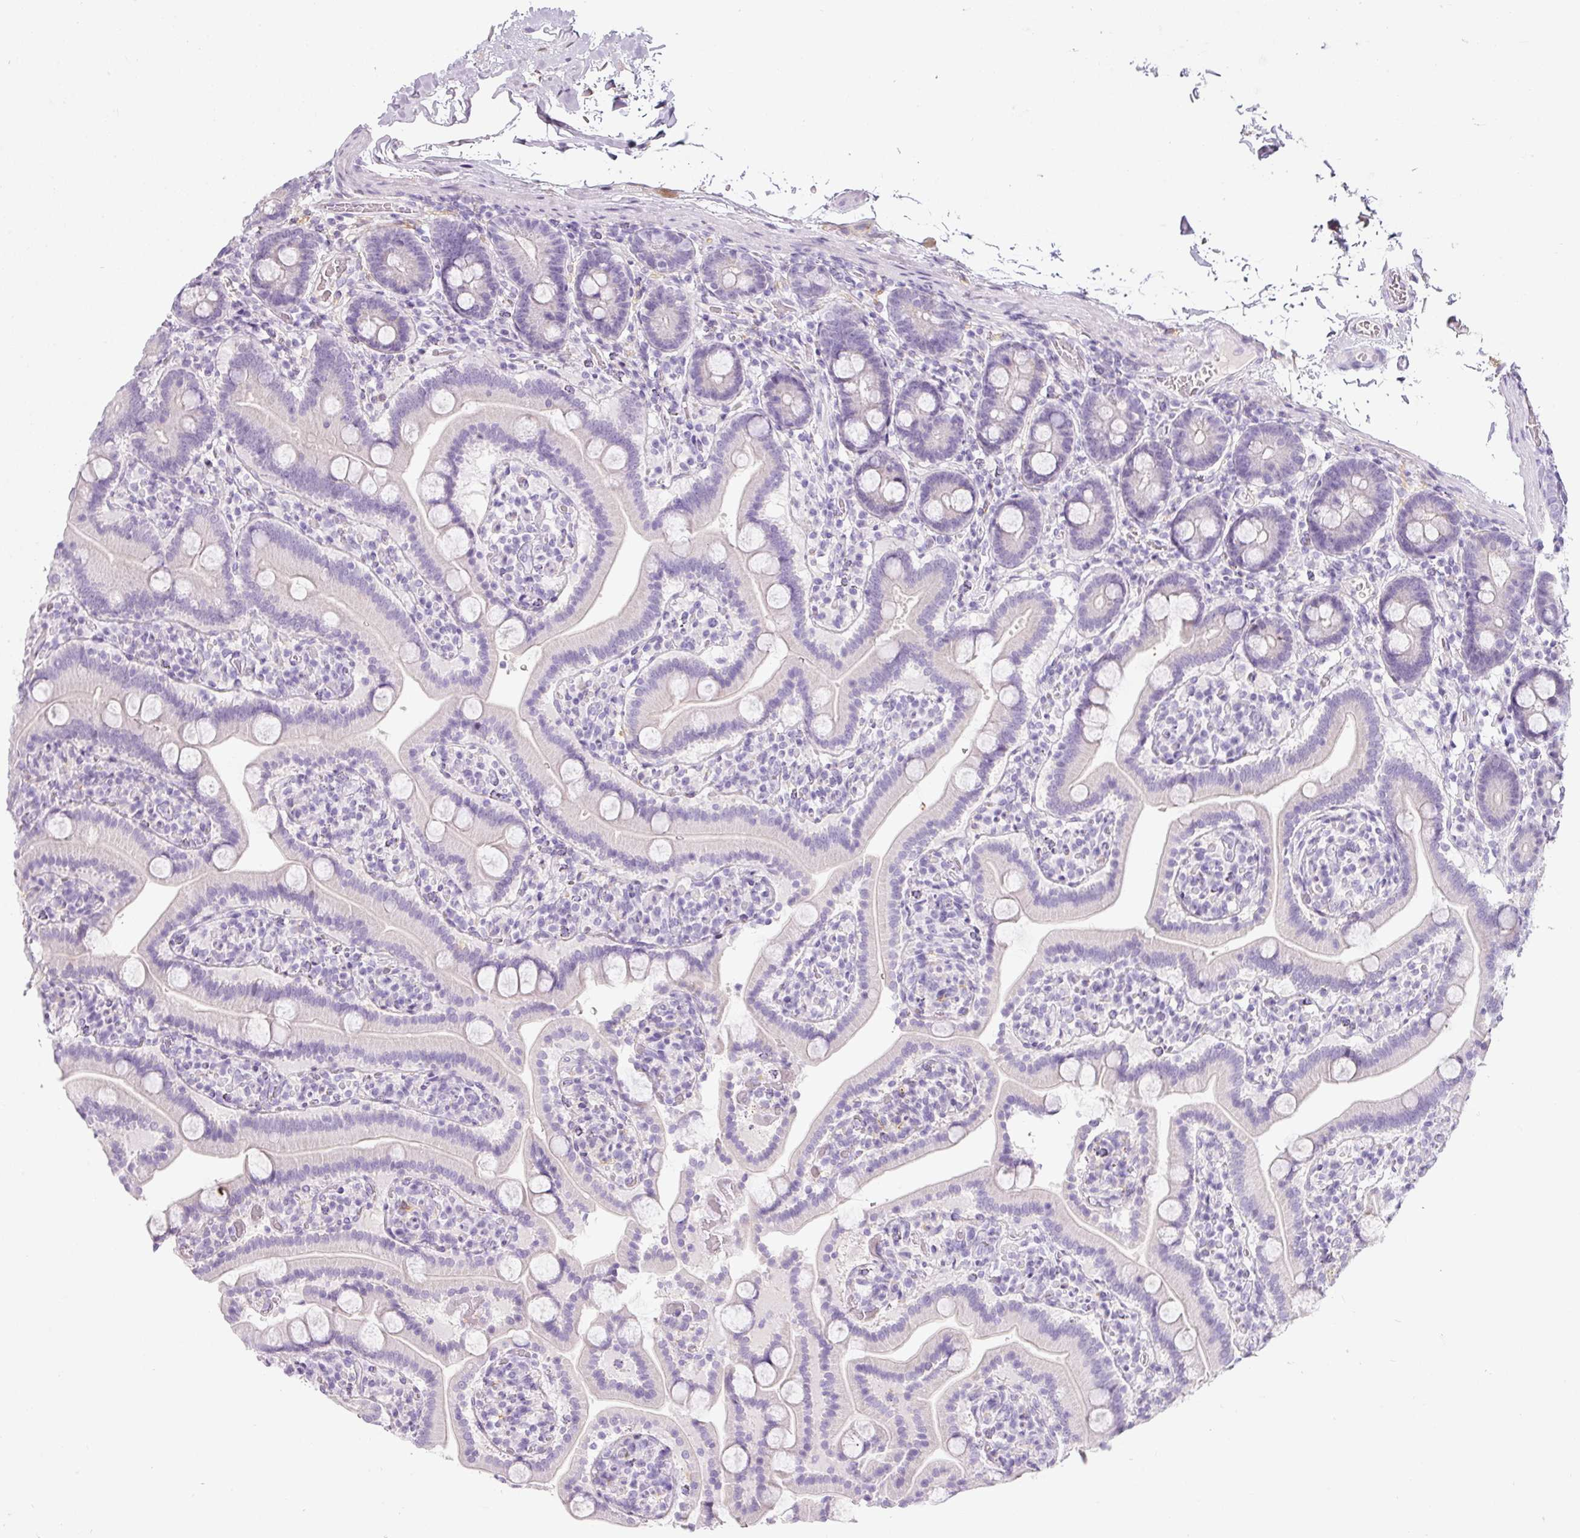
{"staining": {"intensity": "weak", "quantity": "<25%", "location": "cytoplasmic/membranous"}, "tissue": "duodenum", "cell_type": "Glandular cells", "image_type": "normal", "snomed": [{"axis": "morphology", "description": "Normal tissue, NOS"}, {"axis": "topography", "description": "Duodenum"}], "caption": "High power microscopy photomicrograph of an immunohistochemistry histopathology image of normal duodenum, revealing no significant staining in glandular cells. (Brightfield microscopy of DAB immunohistochemistry at high magnification).", "gene": "DNM1", "patient": {"sex": "male", "age": 55}}